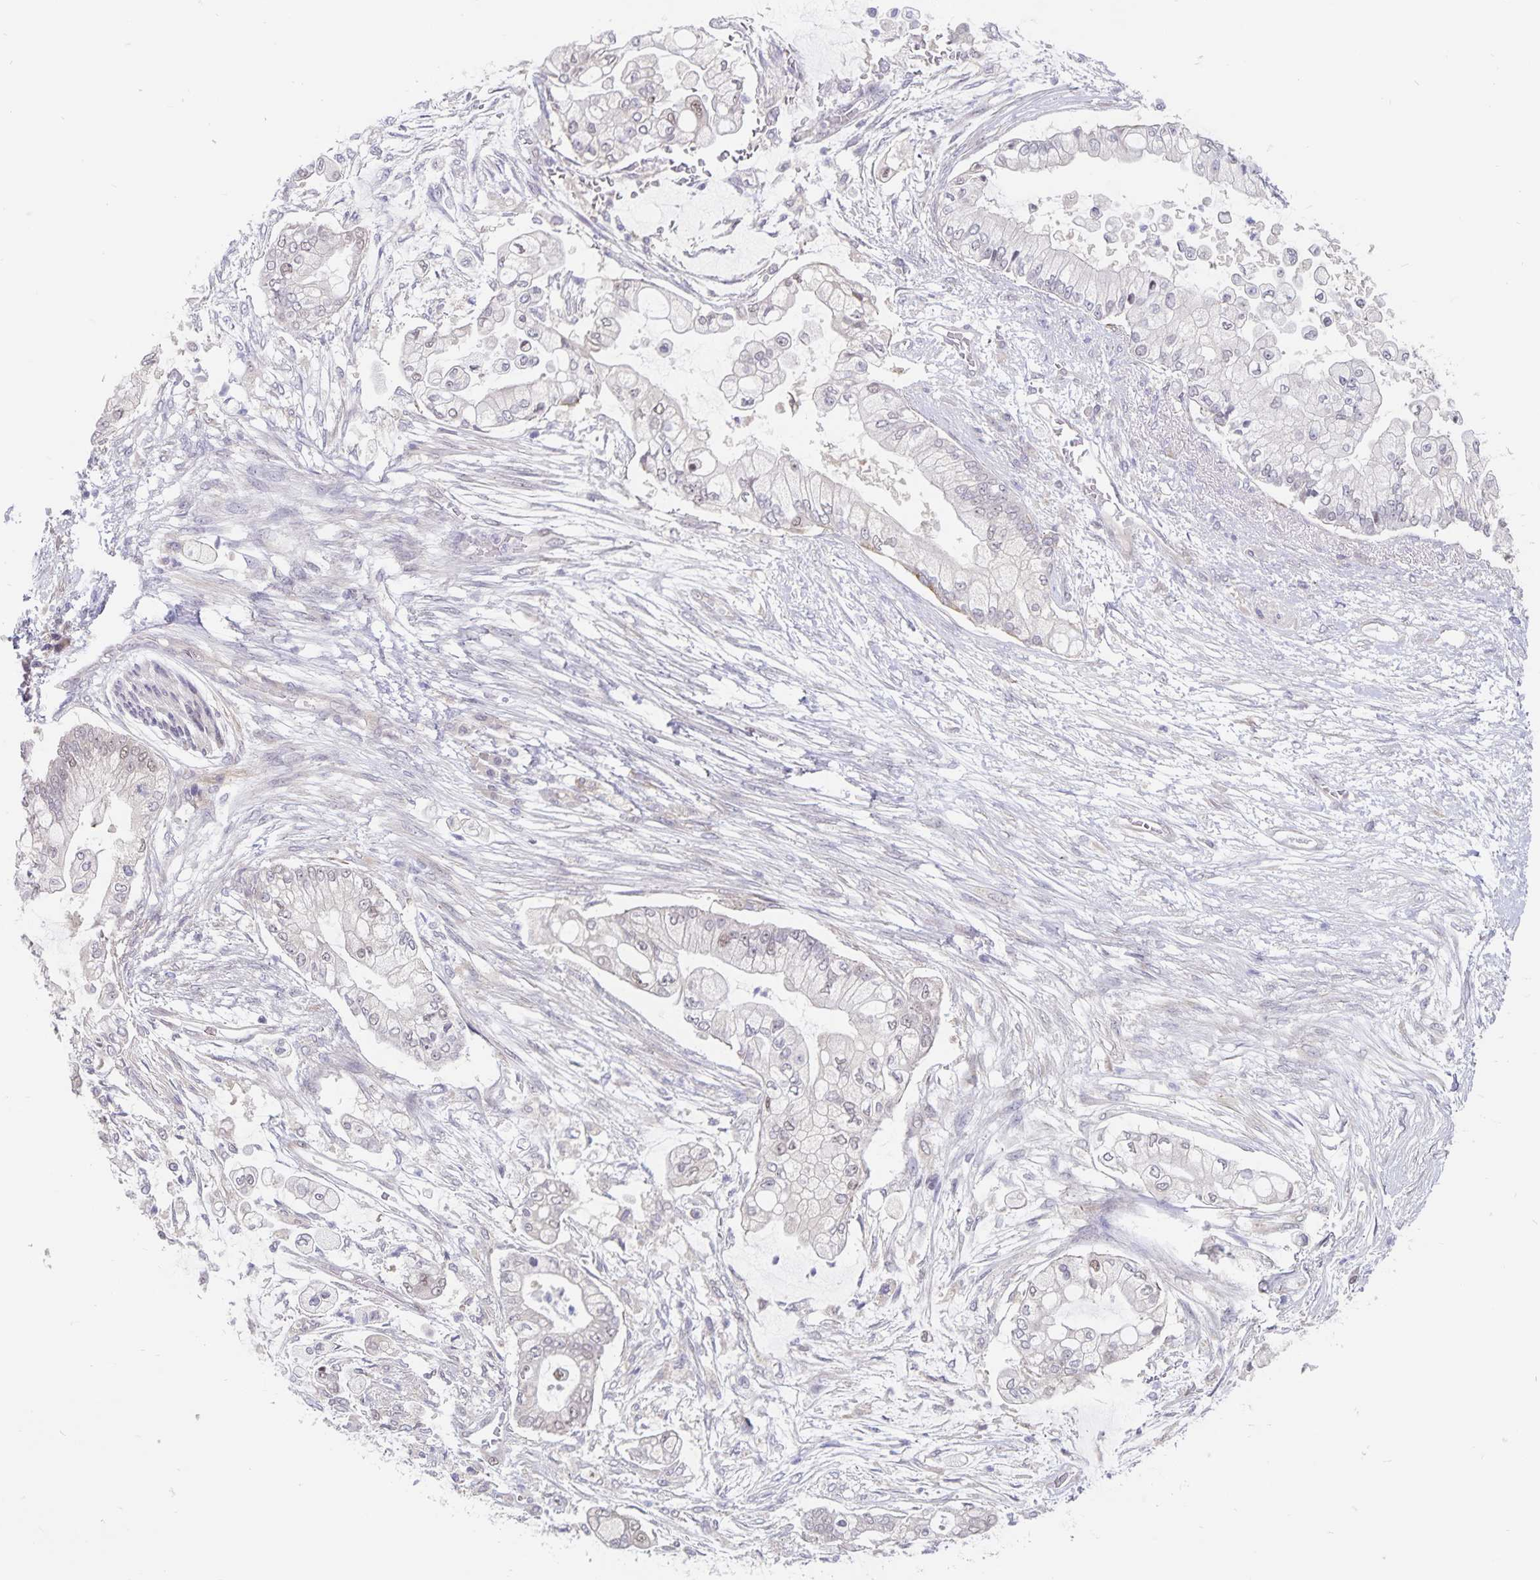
{"staining": {"intensity": "negative", "quantity": "none", "location": "none"}, "tissue": "pancreatic cancer", "cell_type": "Tumor cells", "image_type": "cancer", "snomed": [{"axis": "morphology", "description": "Adenocarcinoma, NOS"}, {"axis": "topography", "description": "Pancreas"}], "caption": "Immunohistochemistry (IHC) of human adenocarcinoma (pancreatic) demonstrates no staining in tumor cells.", "gene": "BAG6", "patient": {"sex": "female", "age": 69}}